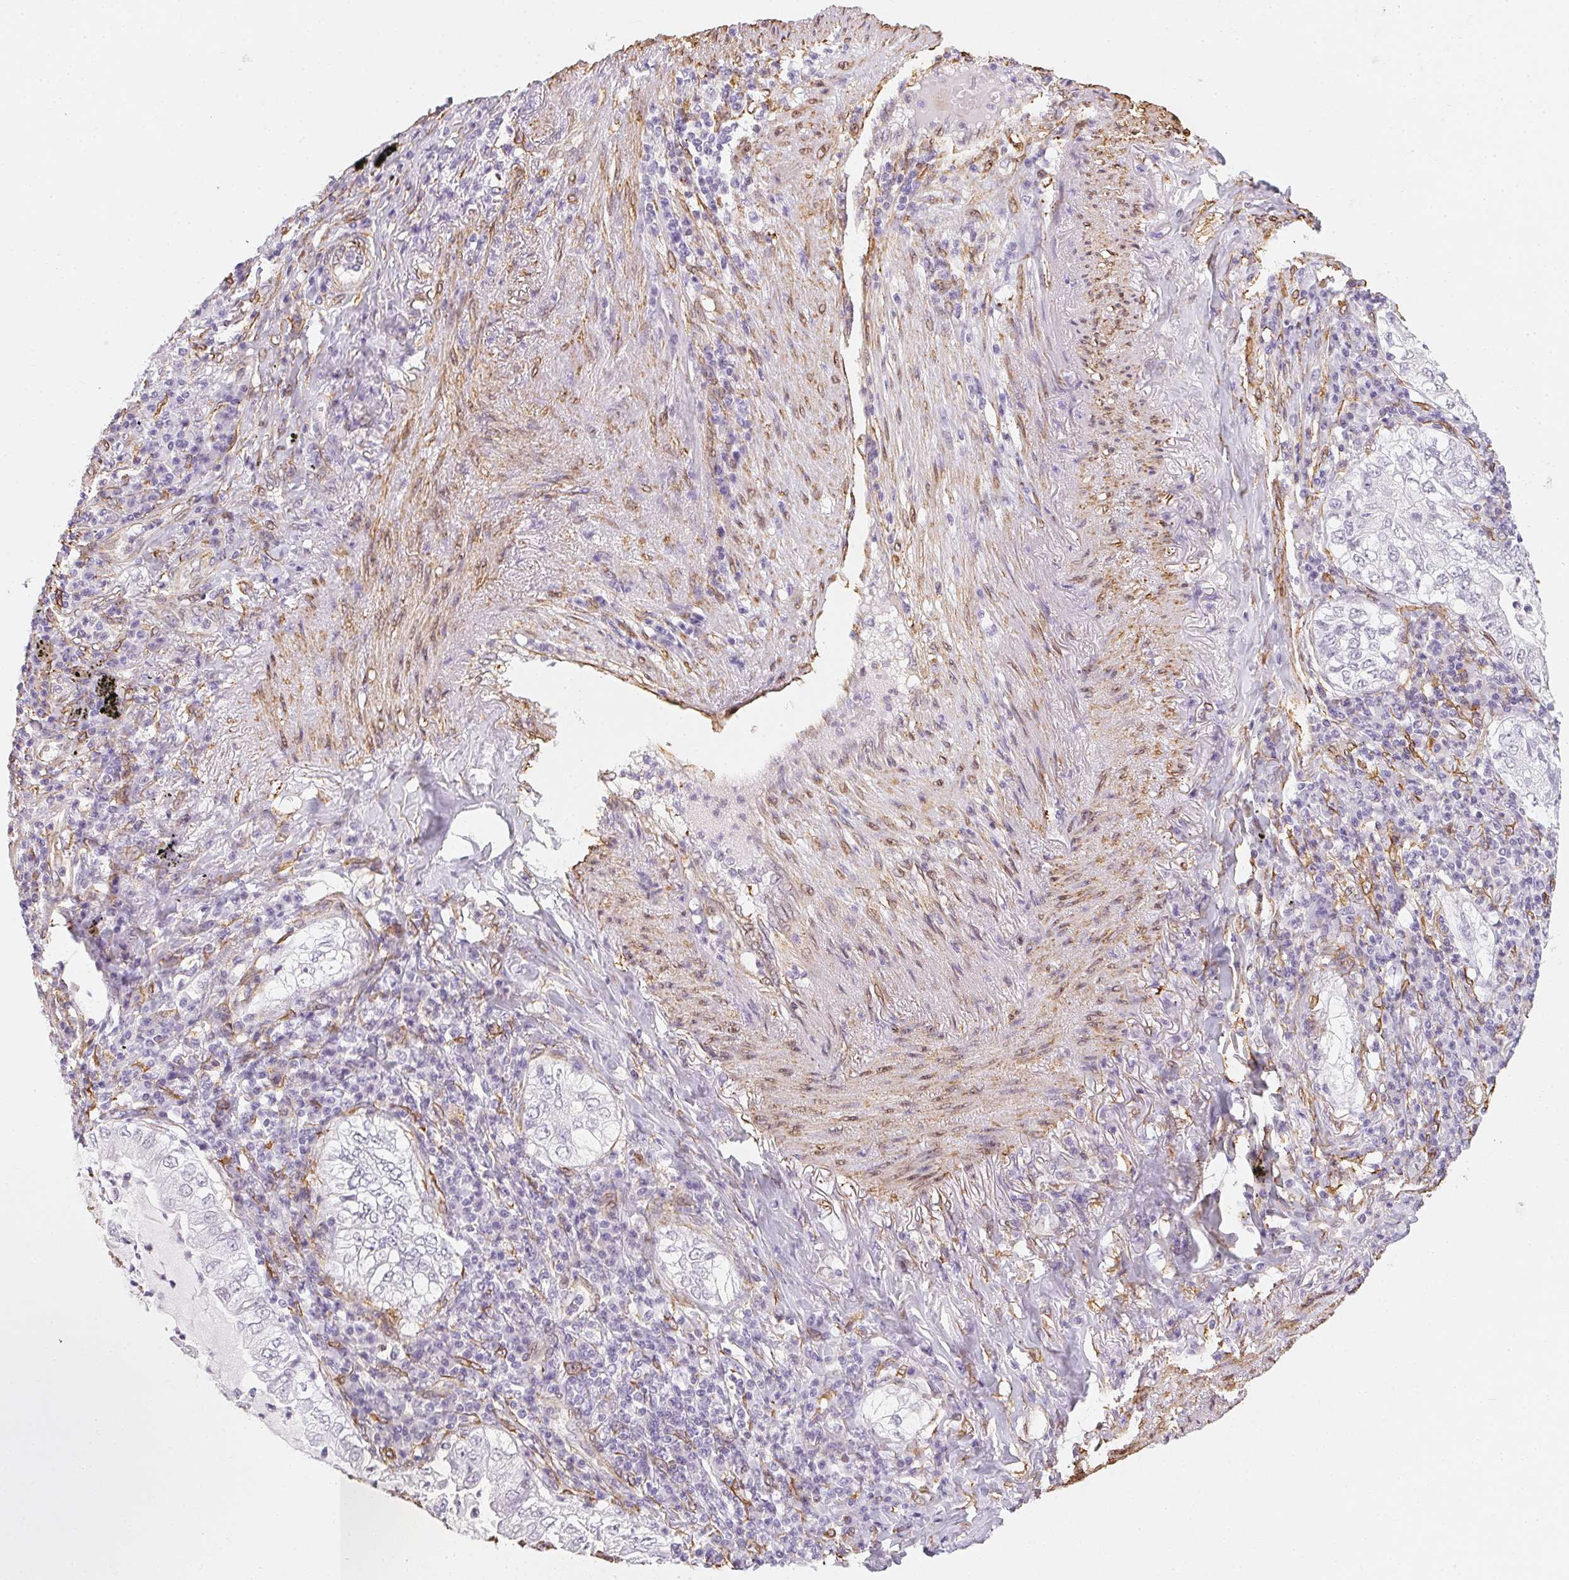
{"staining": {"intensity": "negative", "quantity": "none", "location": "none"}, "tissue": "lung cancer", "cell_type": "Tumor cells", "image_type": "cancer", "snomed": [{"axis": "morphology", "description": "Adenocarcinoma, NOS"}, {"axis": "topography", "description": "Lung"}], "caption": "Tumor cells show no significant positivity in lung cancer (adenocarcinoma).", "gene": "RSBN1", "patient": {"sex": "female", "age": 73}}